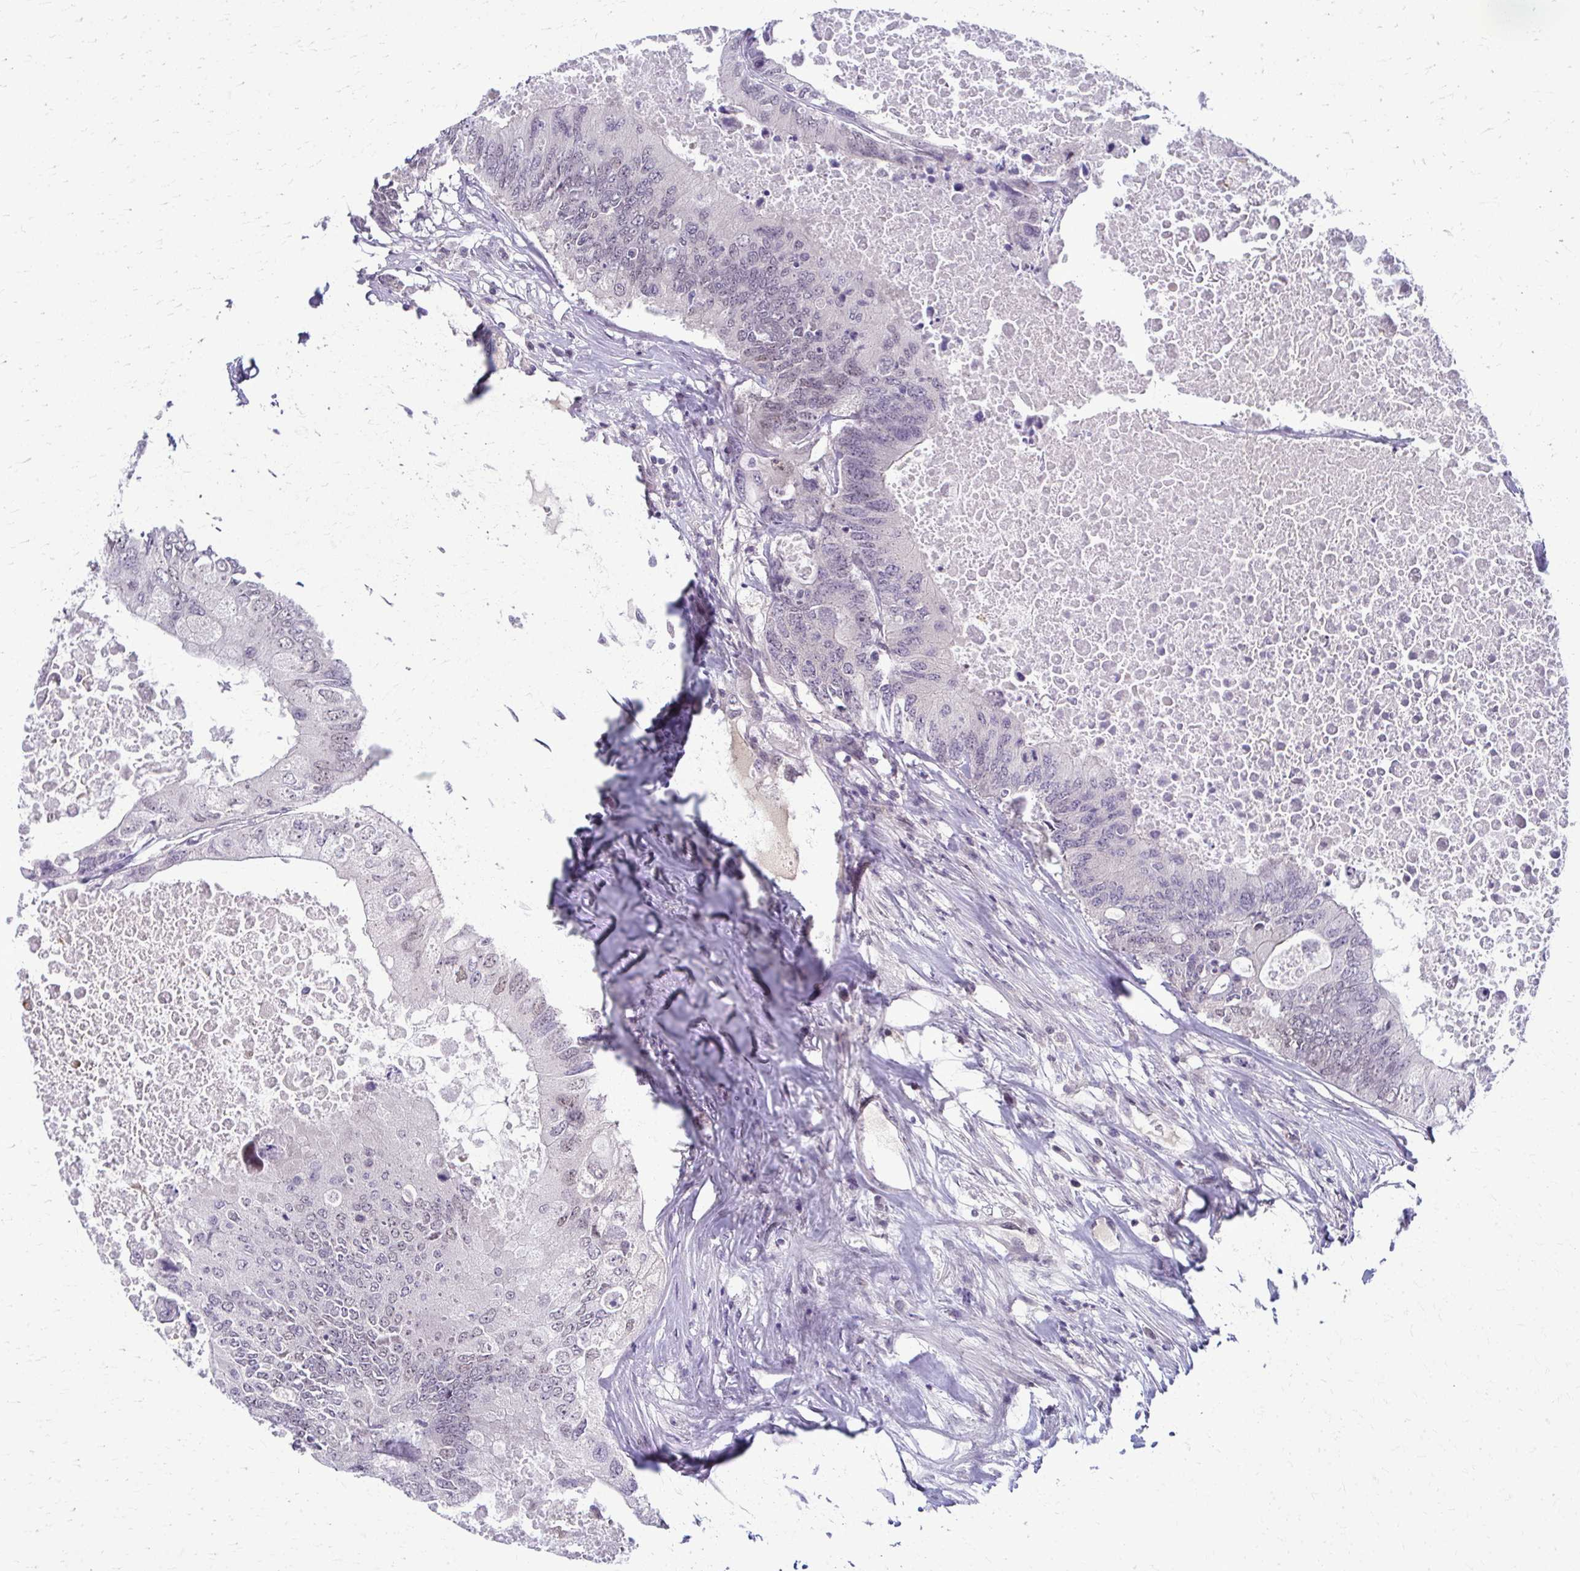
{"staining": {"intensity": "negative", "quantity": "none", "location": "none"}, "tissue": "colorectal cancer", "cell_type": "Tumor cells", "image_type": "cancer", "snomed": [{"axis": "morphology", "description": "Adenocarcinoma, NOS"}, {"axis": "topography", "description": "Colon"}], "caption": "This is a photomicrograph of IHC staining of adenocarcinoma (colorectal), which shows no staining in tumor cells.", "gene": "MAF1", "patient": {"sex": "male", "age": 71}}